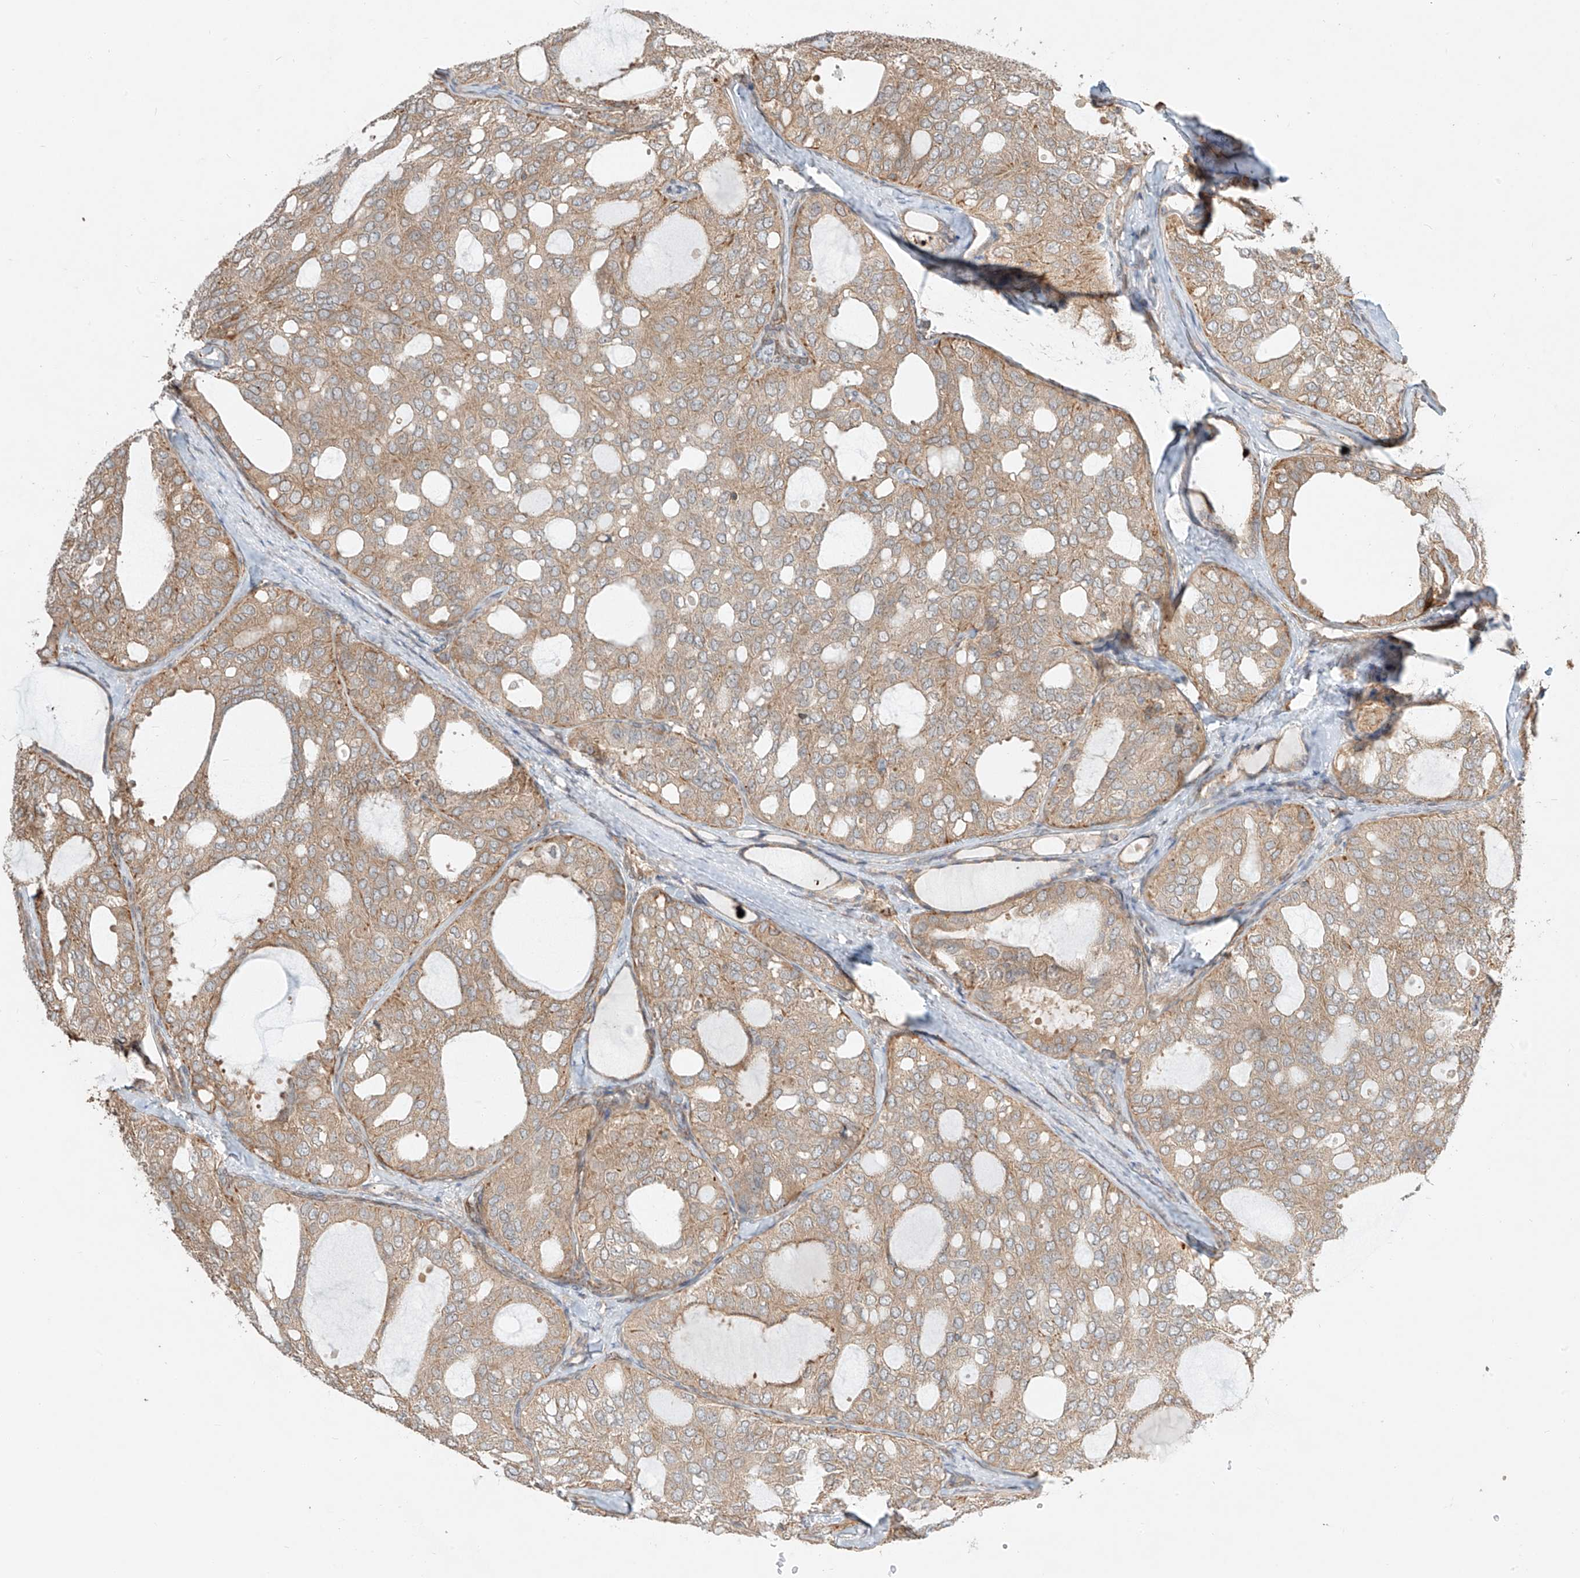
{"staining": {"intensity": "weak", "quantity": ">75%", "location": "cytoplasmic/membranous"}, "tissue": "thyroid cancer", "cell_type": "Tumor cells", "image_type": "cancer", "snomed": [{"axis": "morphology", "description": "Follicular adenoma carcinoma, NOS"}, {"axis": "topography", "description": "Thyroid gland"}], "caption": "Immunohistochemistry micrograph of neoplastic tissue: thyroid follicular adenoma carcinoma stained using immunohistochemistry displays low levels of weak protein expression localized specifically in the cytoplasmic/membranous of tumor cells, appearing as a cytoplasmic/membranous brown color.", "gene": "CEP162", "patient": {"sex": "male", "age": 75}}